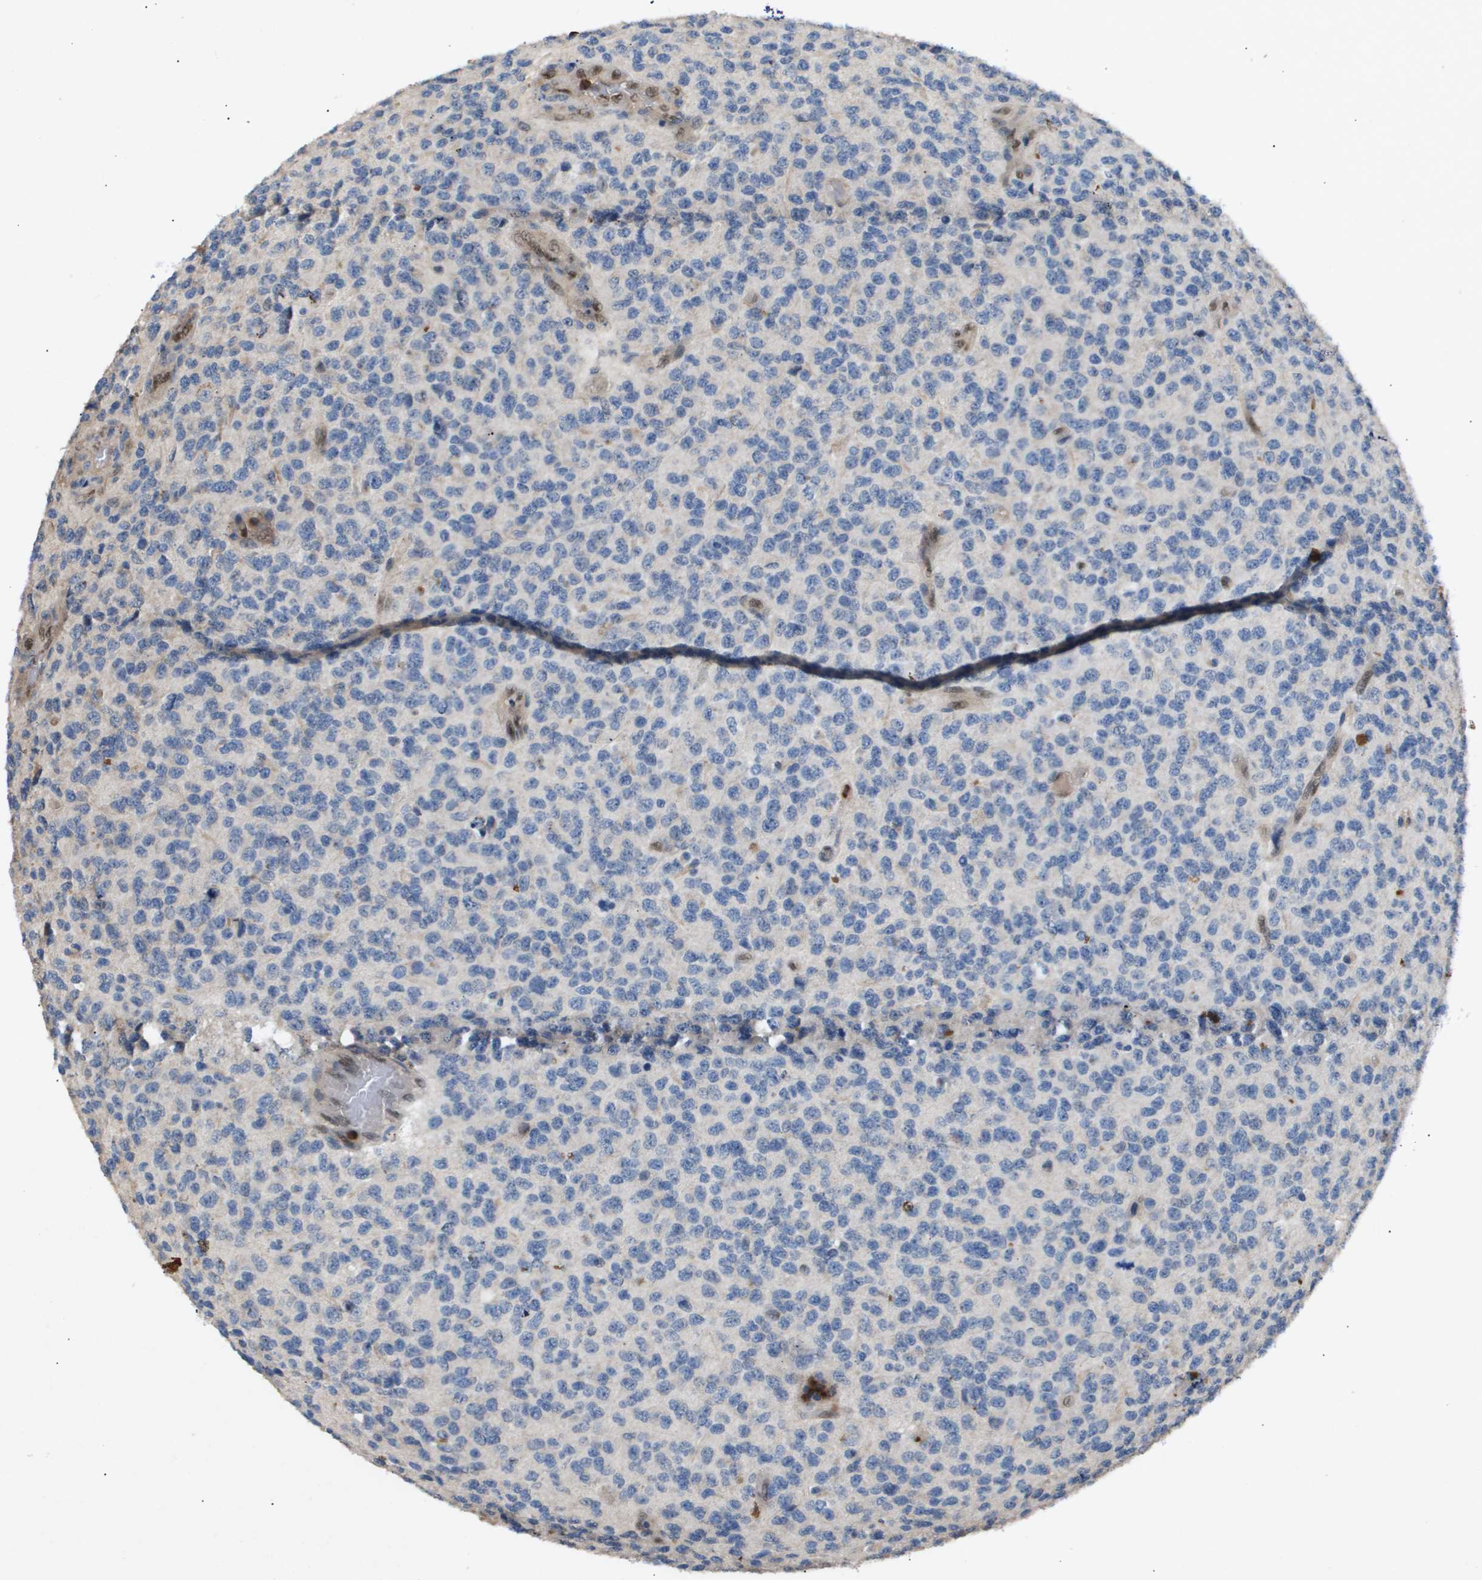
{"staining": {"intensity": "negative", "quantity": "none", "location": "none"}, "tissue": "glioma", "cell_type": "Tumor cells", "image_type": "cancer", "snomed": [{"axis": "morphology", "description": "Glioma, malignant, High grade"}, {"axis": "topography", "description": "pancreas cauda"}], "caption": "Image shows no significant protein positivity in tumor cells of glioma.", "gene": "ERG", "patient": {"sex": "male", "age": 60}}